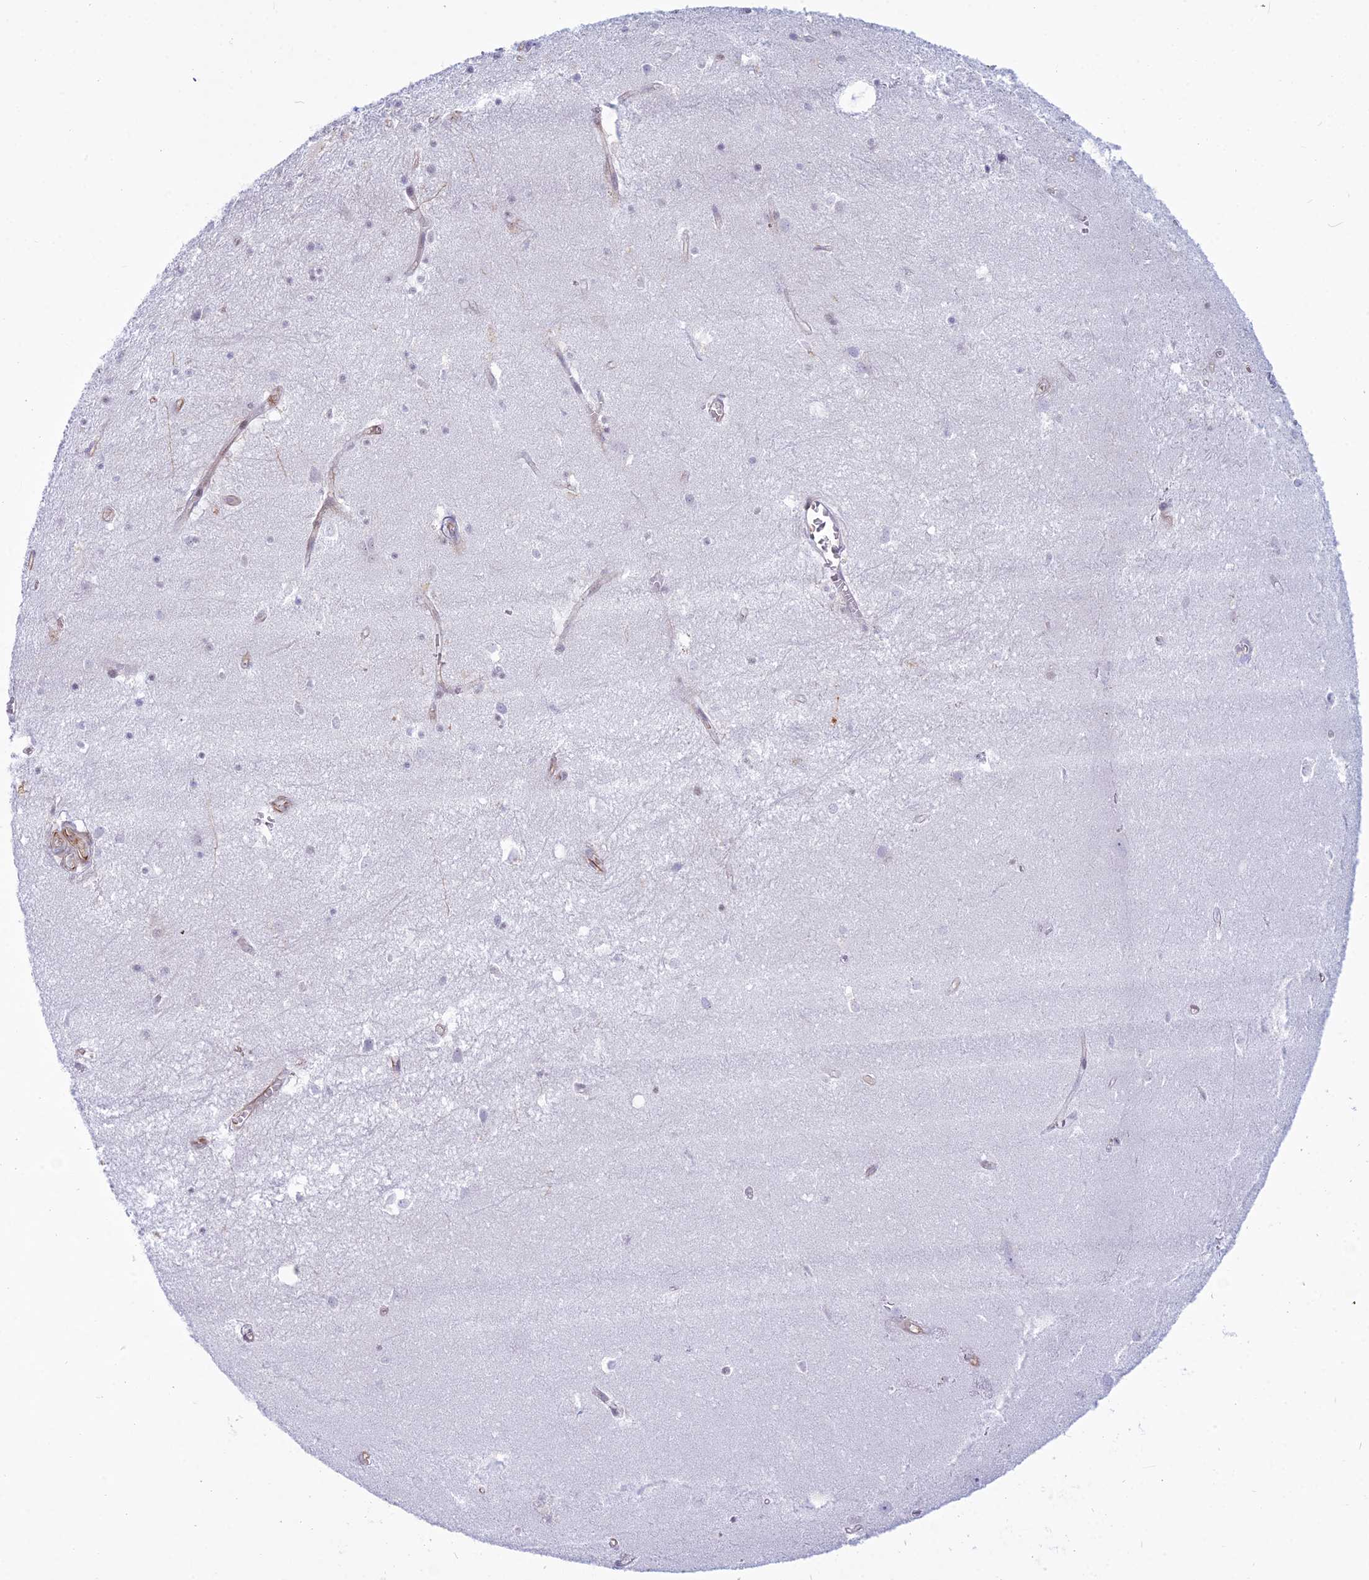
{"staining": {"intensity": "negative", "quantity": "none", "location": "none"}, "tissue": "hippocampus", "cell_type": "Glial cells", "image_type": "normal", "snomed": [{"axis": "morphology", "description": "Normal tissue, NOS"}, {"axis": "topography", "description": "Hippocampus"}], "caption": "The image displays no staining of glial cells in normal hippocampus.", "gene": "SAPCD2", "patient": {"sex": "female", "age": 64}}